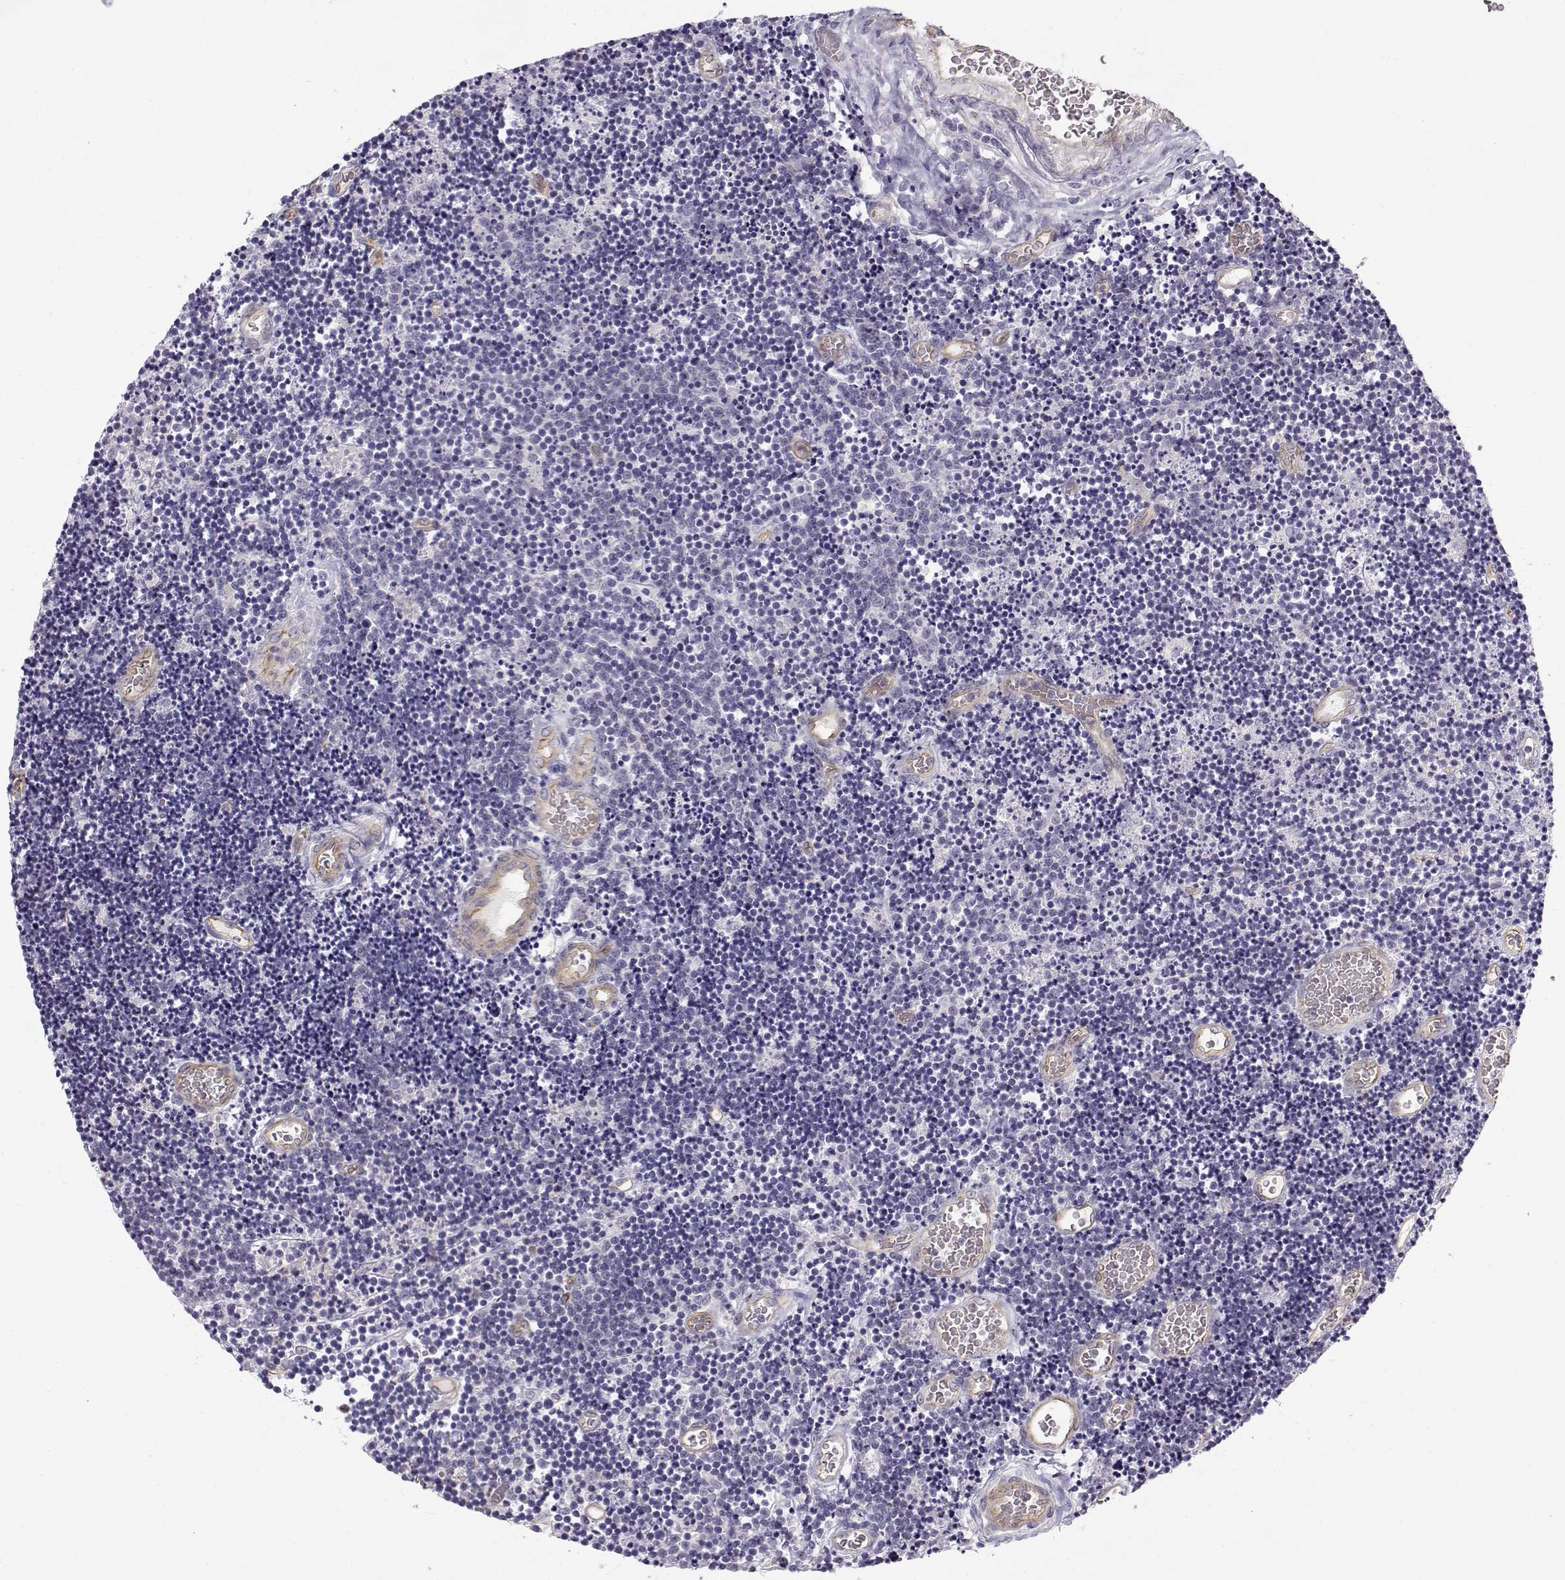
{"staining": {"intensity": "negative", "quantity": "none", "location": "none"}, "tissue": "lymphoma", "cell_type": "Tumor cells", "image_type": "cancer", "snomed": [{"axis": "morphology", "description": "Malignant lymphoma, non-Hodgkin's type, Low grade"}, {"axis": "topography", "description": "Brain"}], "caption": "This is an IHC photomicrograph of lymphoma. There is no staining in tumor cells.", "gene": "MYO1A", "patient": {"sex": "female", "age": 66}}